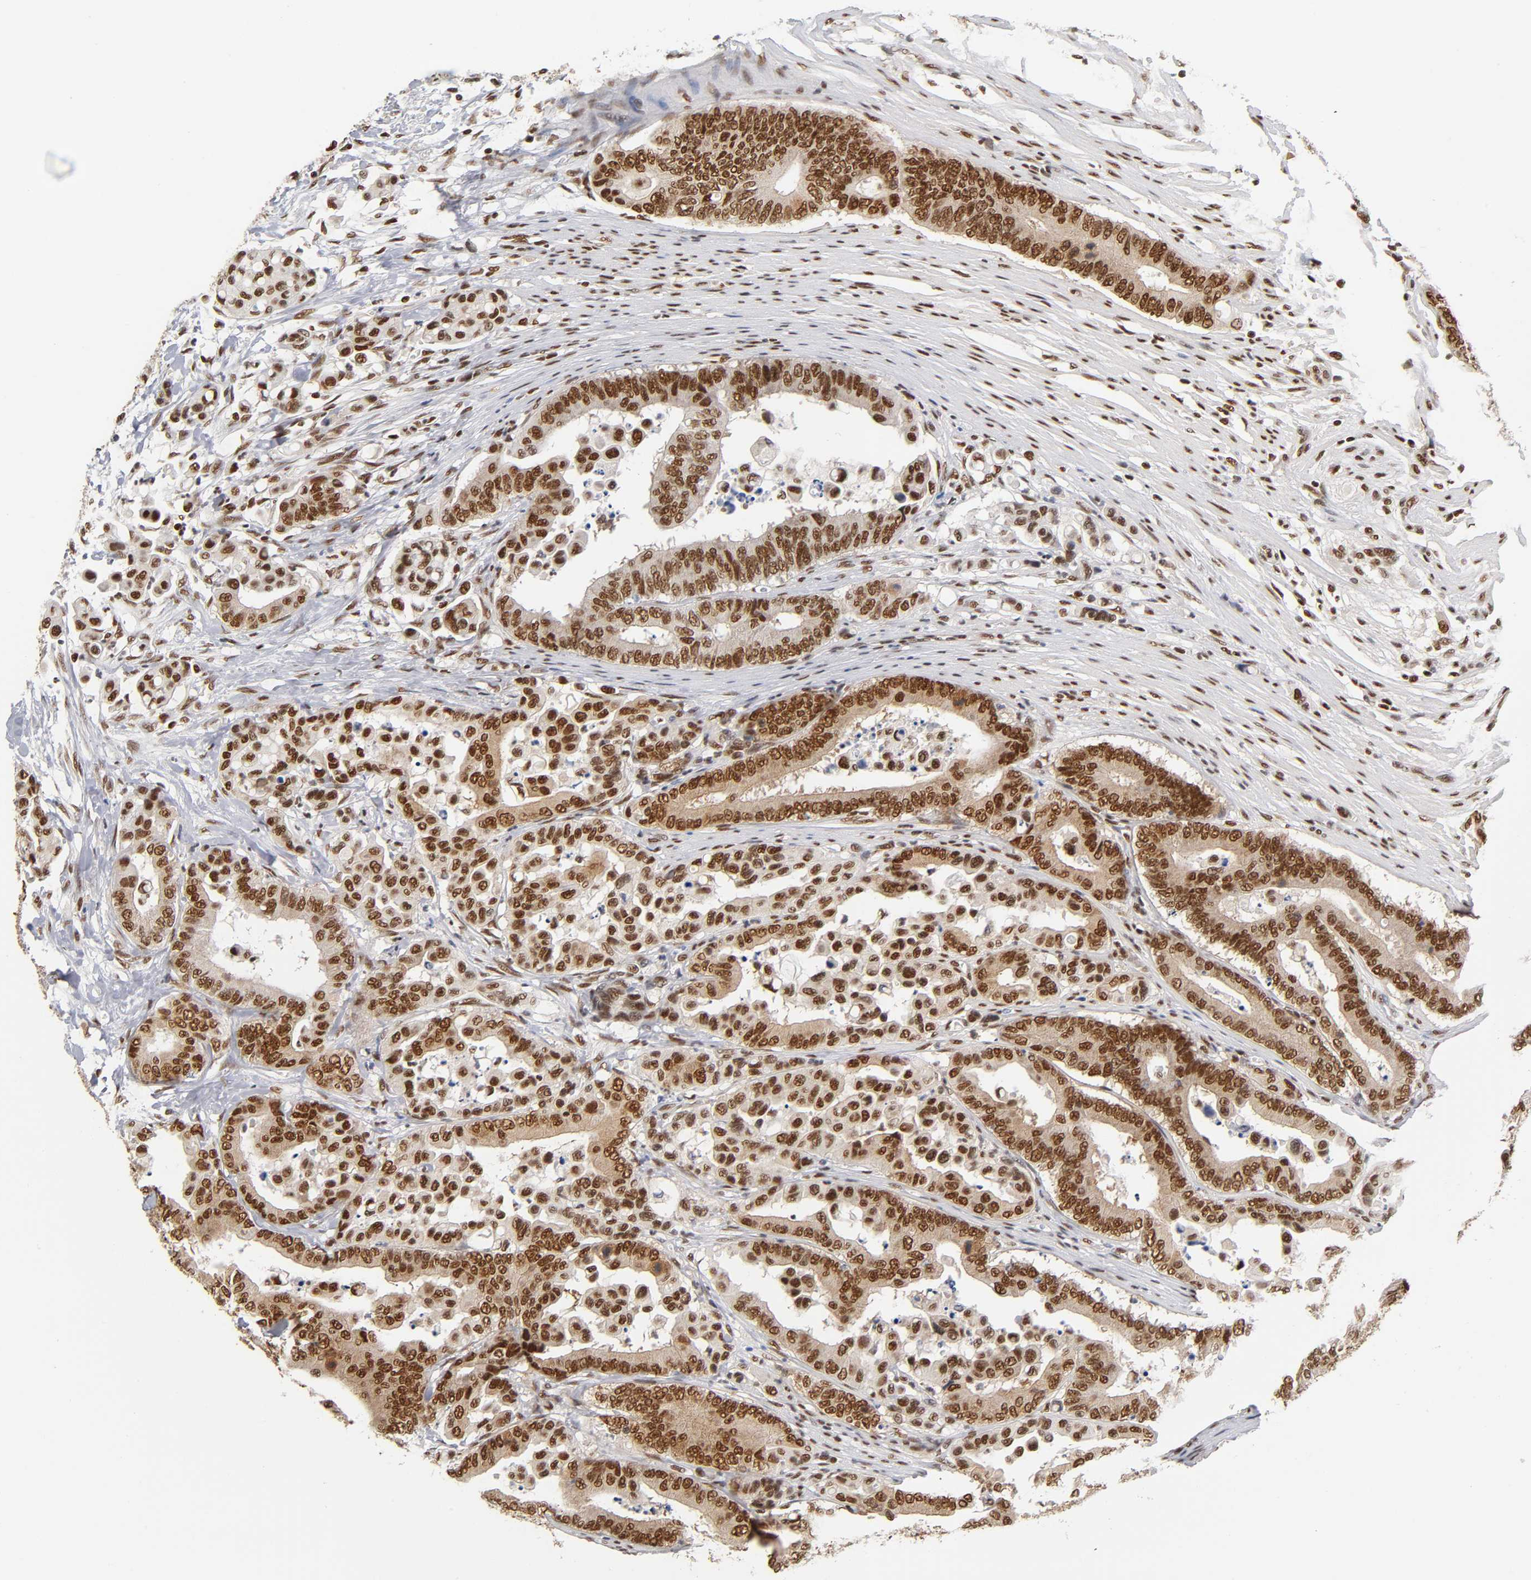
{"staining": {"intensity": "strong", "quantity": ">75%", "location": "nuclear"}, "tissue": "colorectal cancer", "cell_type": "Tumor cells", "image_type": "cancer", "snomed": [{"axis": "morphology", "description": "Normal tissue, NOS"}, {"axis": "morphology", "description": "Adenocarcinoma, NOS"}, {"axis": "topography", "description": "Colon"}], "caption": "This is an image of IHC staining of adenocarcinoma (colorectal), which shows strong staining in the nuclear of tumor cells.", "gene": "ILKAP", "patient": {"sex": "male", "age": 82}}